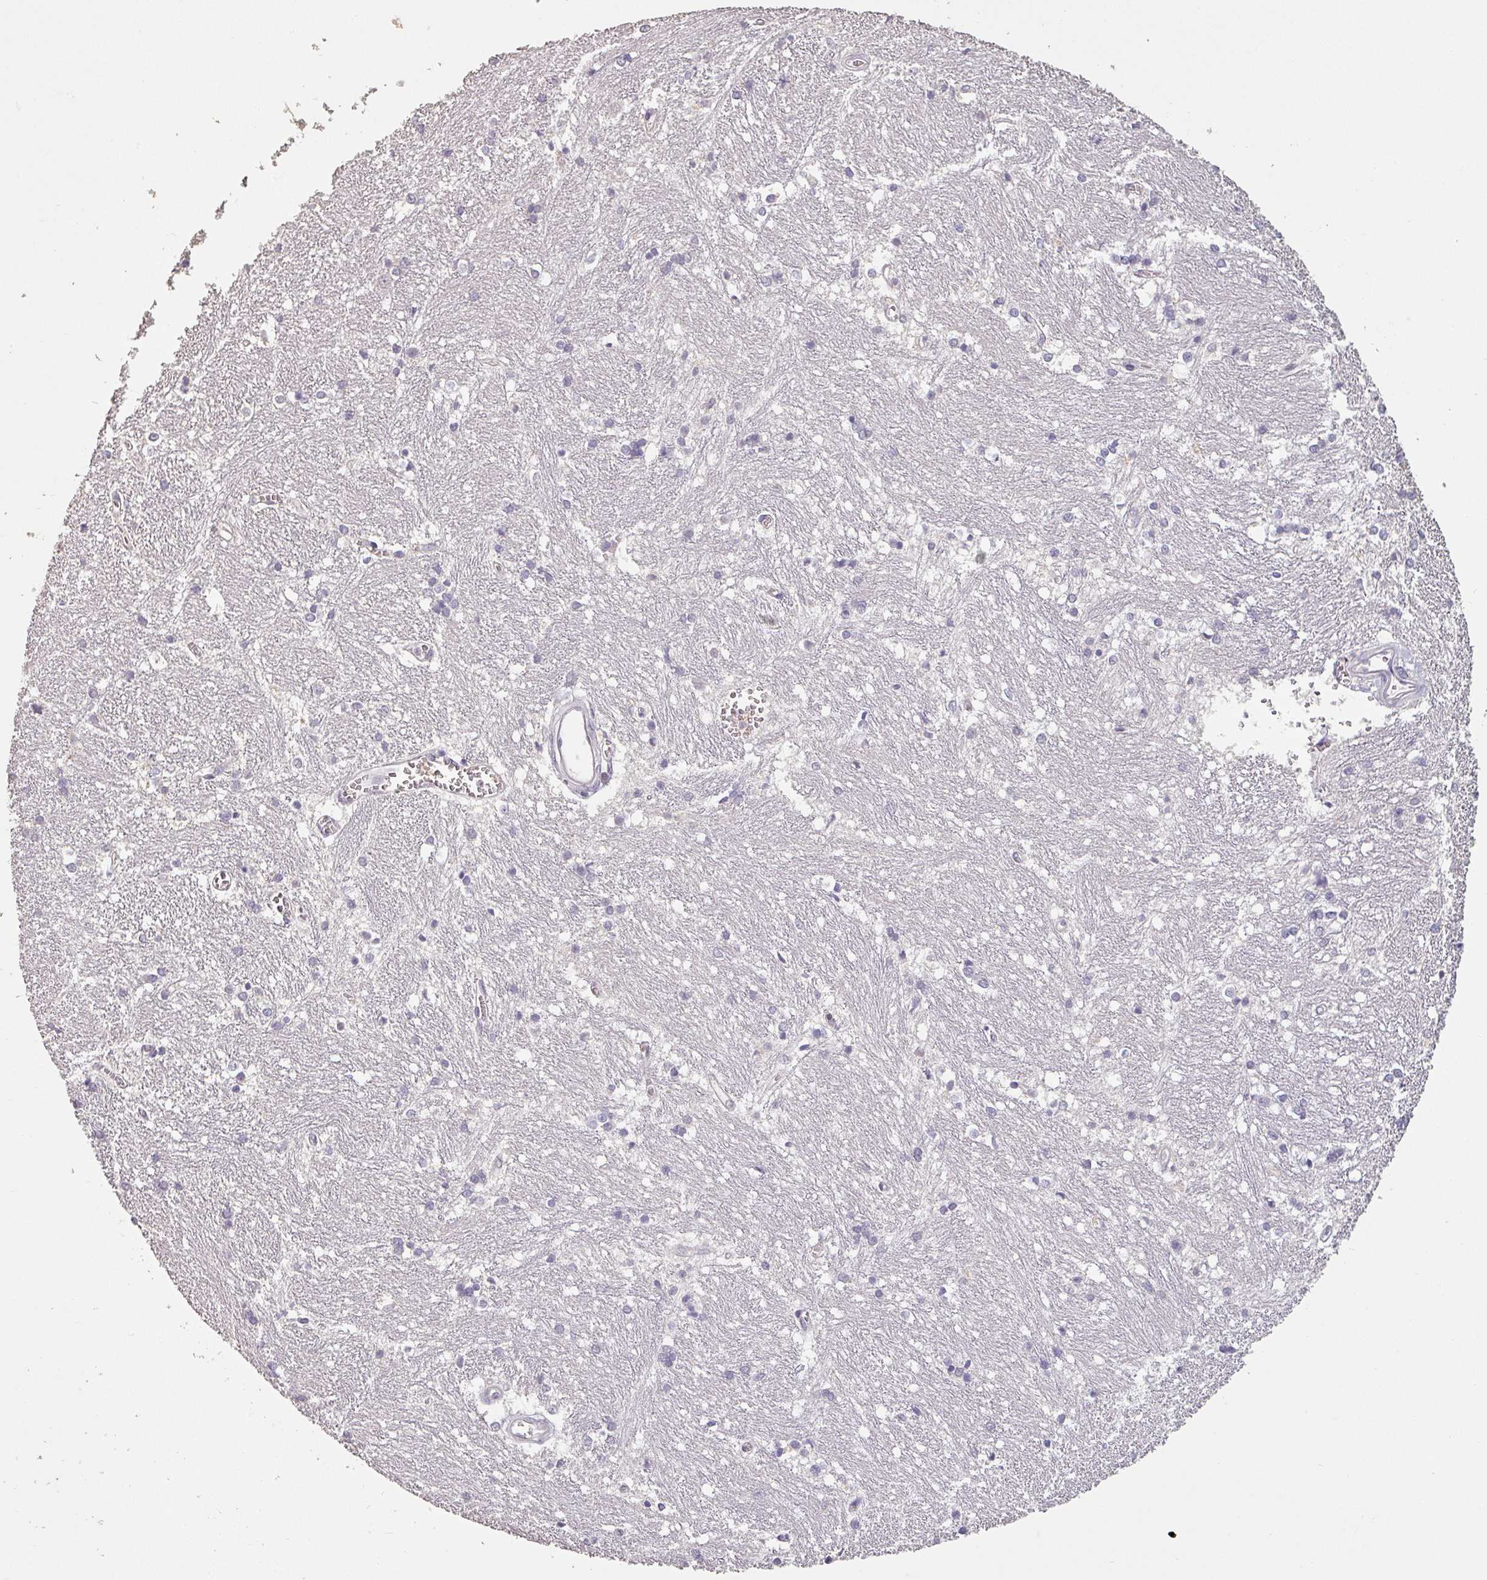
{"staining": {"intensity": "negative", "quantity": "none", "location": "none"}, "tissue": "caudate", "cell_type": "Glial cells", "image_type": "normal", "snomed": [{"axis": "morphology", "description": "Normal tissue, NOS"}, {"axis": "topography", "description": "Lateral ventricle wall"}], "caption": "High magnification brightfield microscopy of normal caudate stained with DAB (3,3'-diaminobenzidine) (brown) and counterstained with hematoxylin (blue): glial cells show no significant positivity. (DAB immunohistochemistry (IHC) with hematoxylin counter stain).", "gene": "LYPLA1", "patient": {"sex": "male", "age": 37}}